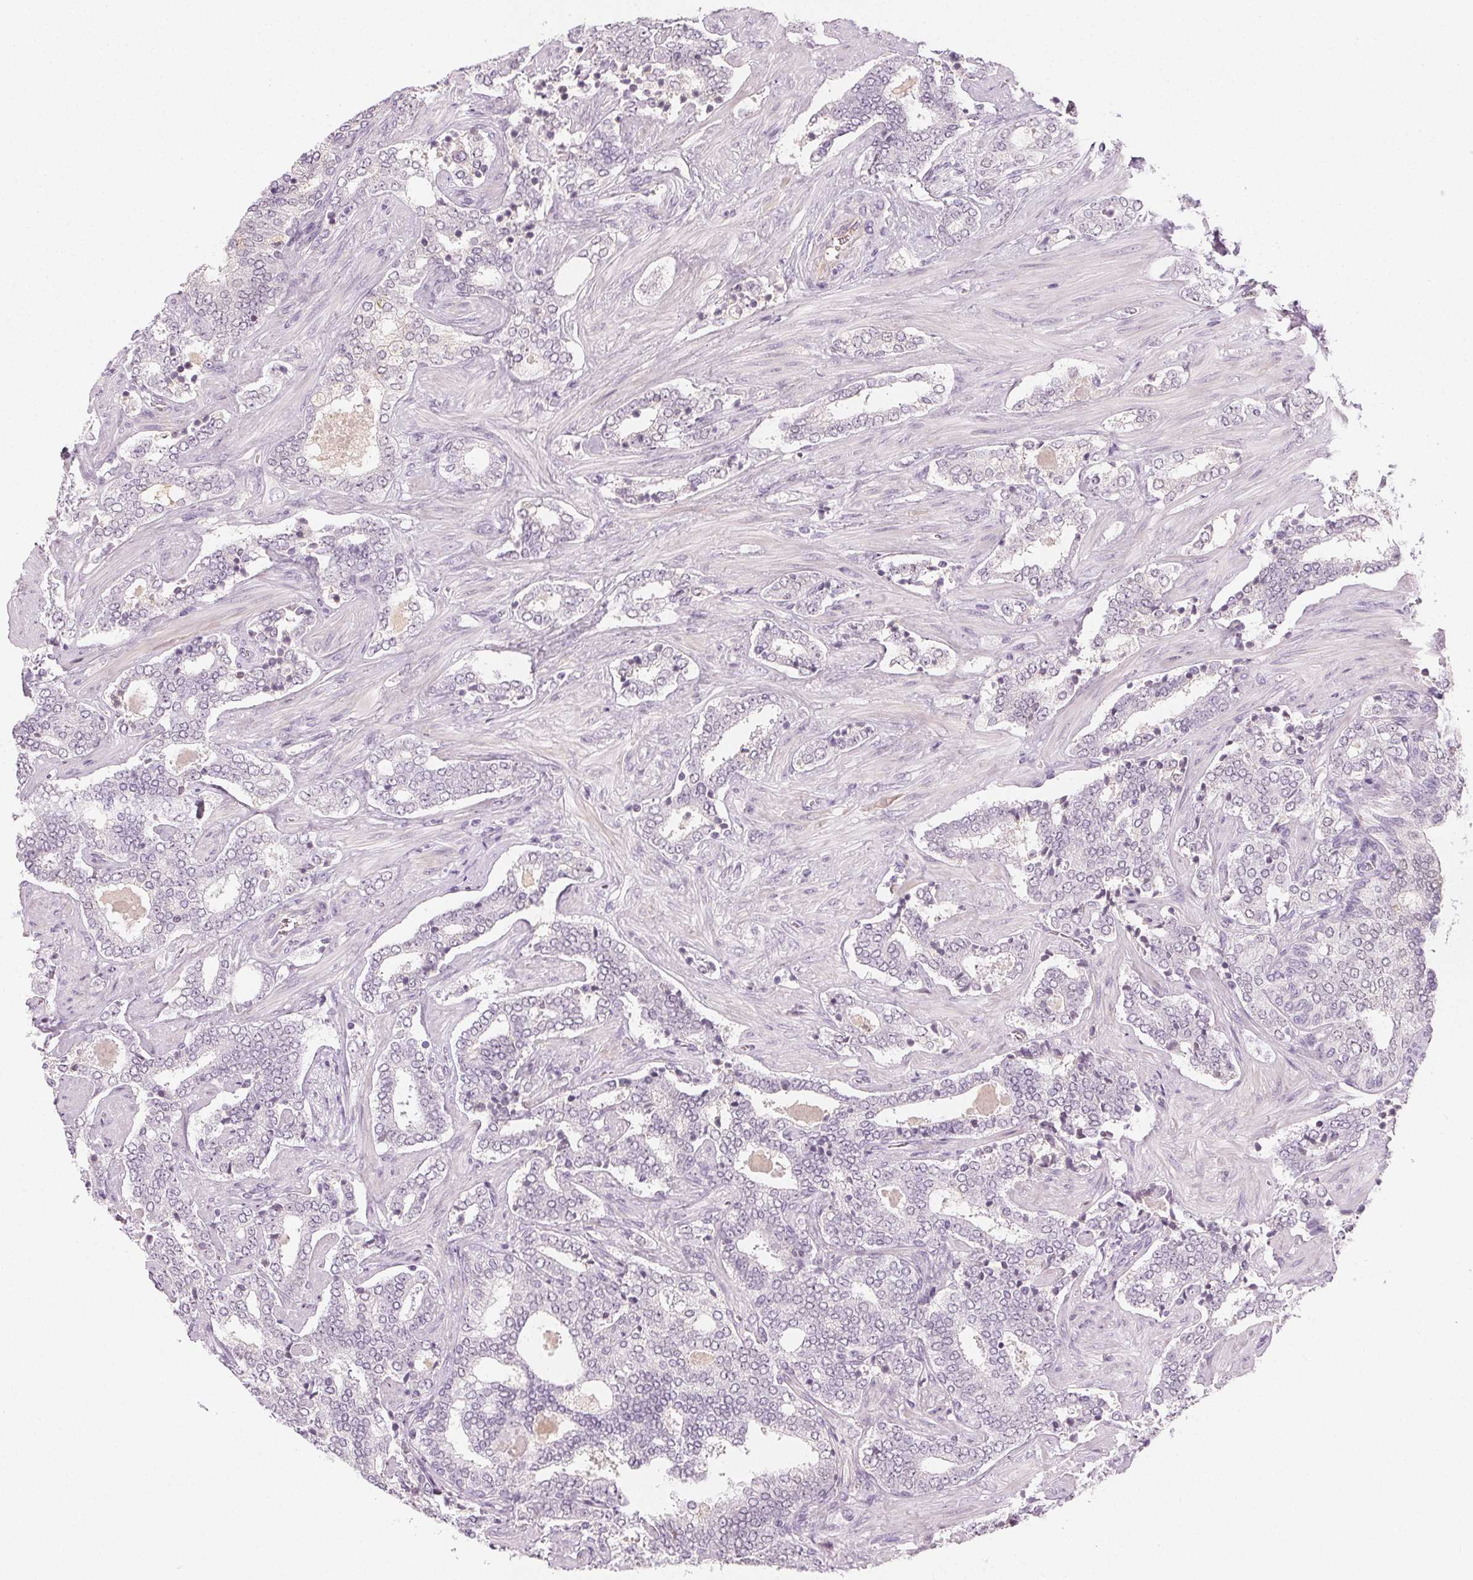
{"staining": {"intensity": "negative", "quantity": "none", "location": "none"}, "tissue": "prostate cancer", "cell_type": "Tumor cells", "image_type": "cancer", "snomed": [{"axis": "morphology", "description": "Adenocarcinoma, High grade"}, {"axis": "topography", "description": "Prostate"}], "caption": "Tumor cells show no significant protein staining in prostate cancer.", "gene": "AFM", "patient": {"sex": "male", "age": 60}}